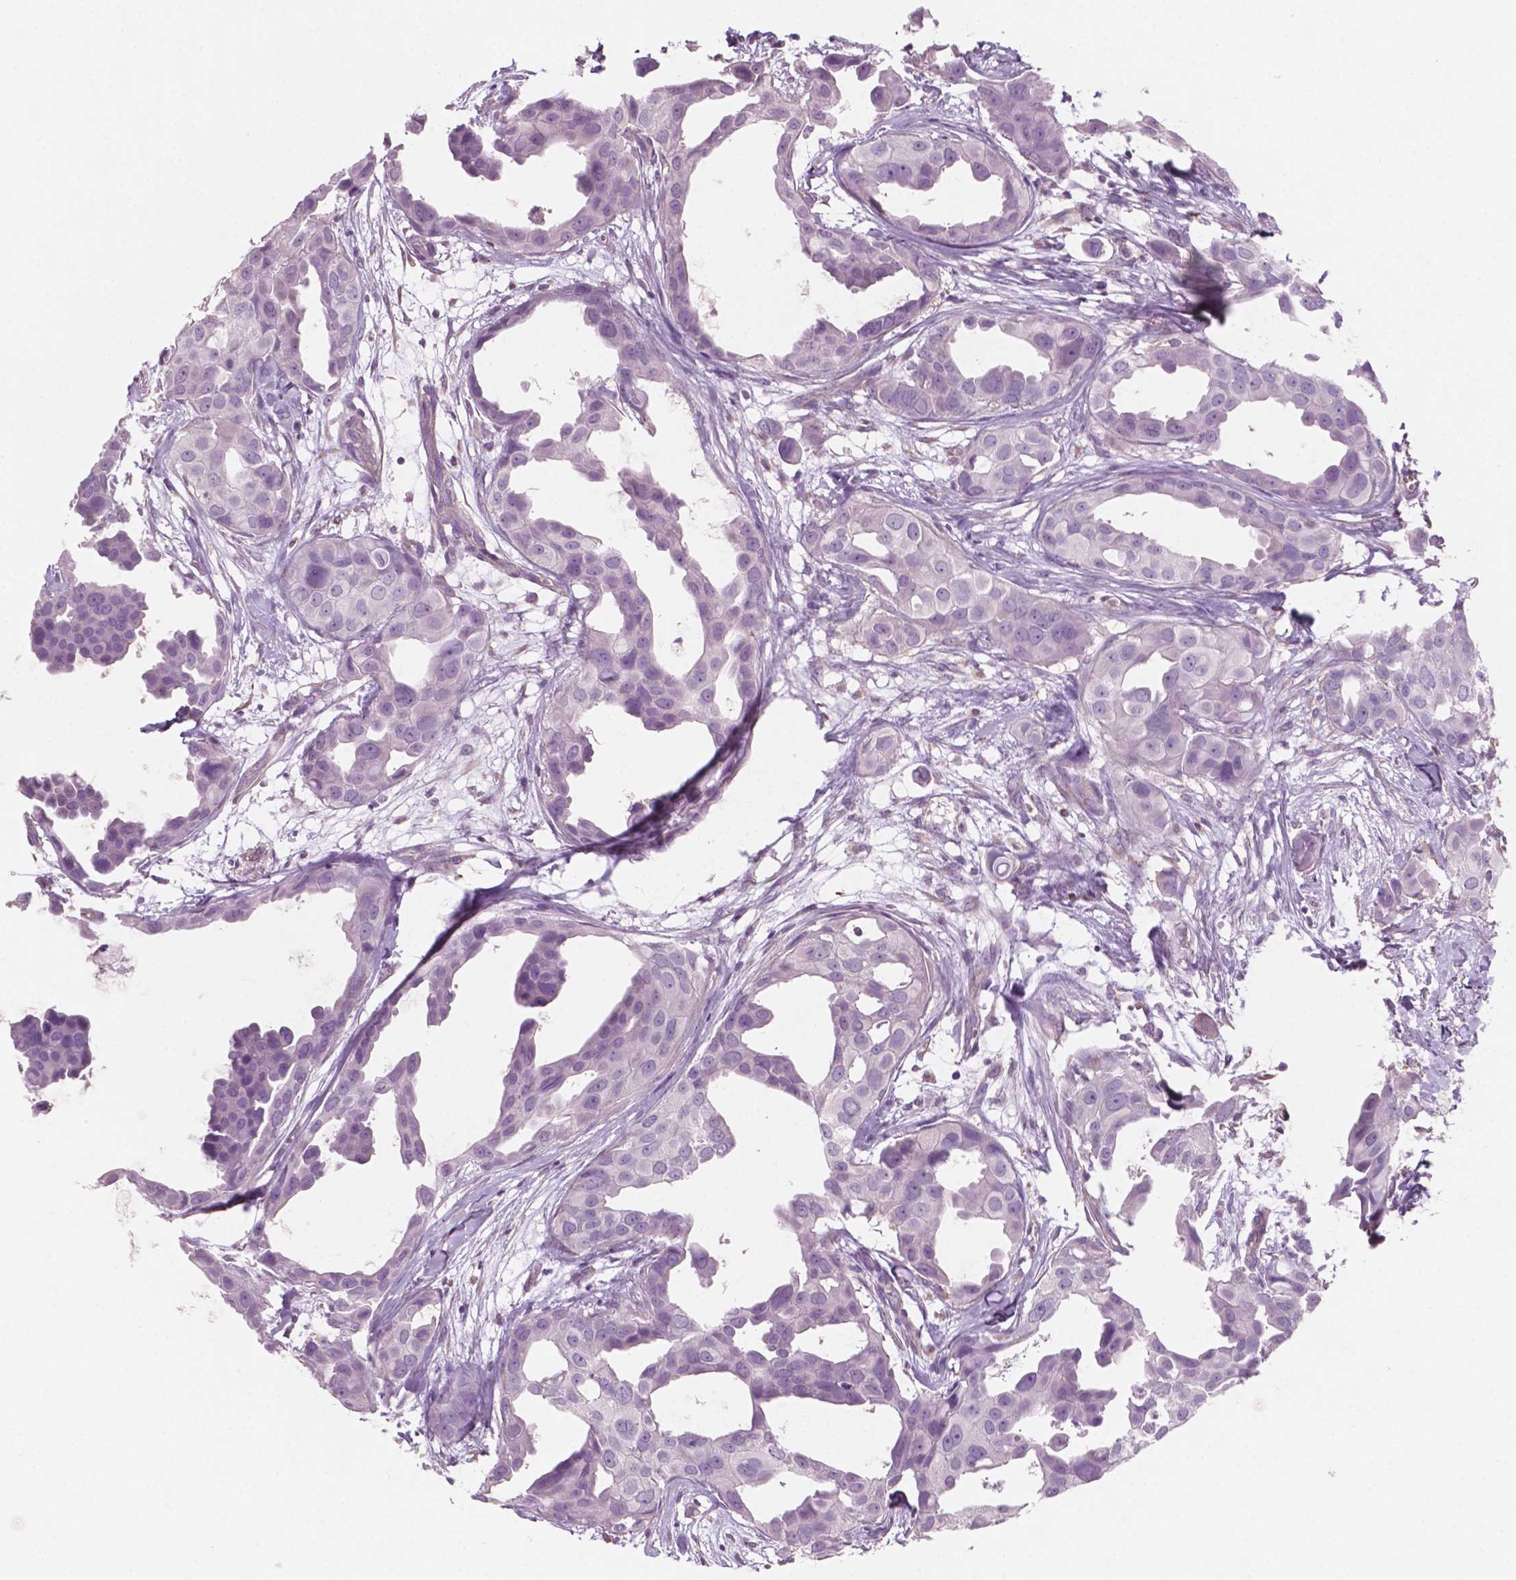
{"staining": {"intensity": "negative", "quantity": "none", "location": "none"}, "tissue": "breast cancer", "cell_type": "Tumor cells", "image_type": "cancer", "snomed": [{"axis": "morphology", "description": "Duct carcinoma"}, {"axis": "topography", "description": "Breast"}], "caption": "Immunohistochemistry of human breast cancer shows no positivity in tumor cells. (DAB (3,3'-diaminobenzidine) immunohistochemistry (IHC), high magnification).", "gene": "AWAT1", "patient": {"sex": "female", "age": 38}}